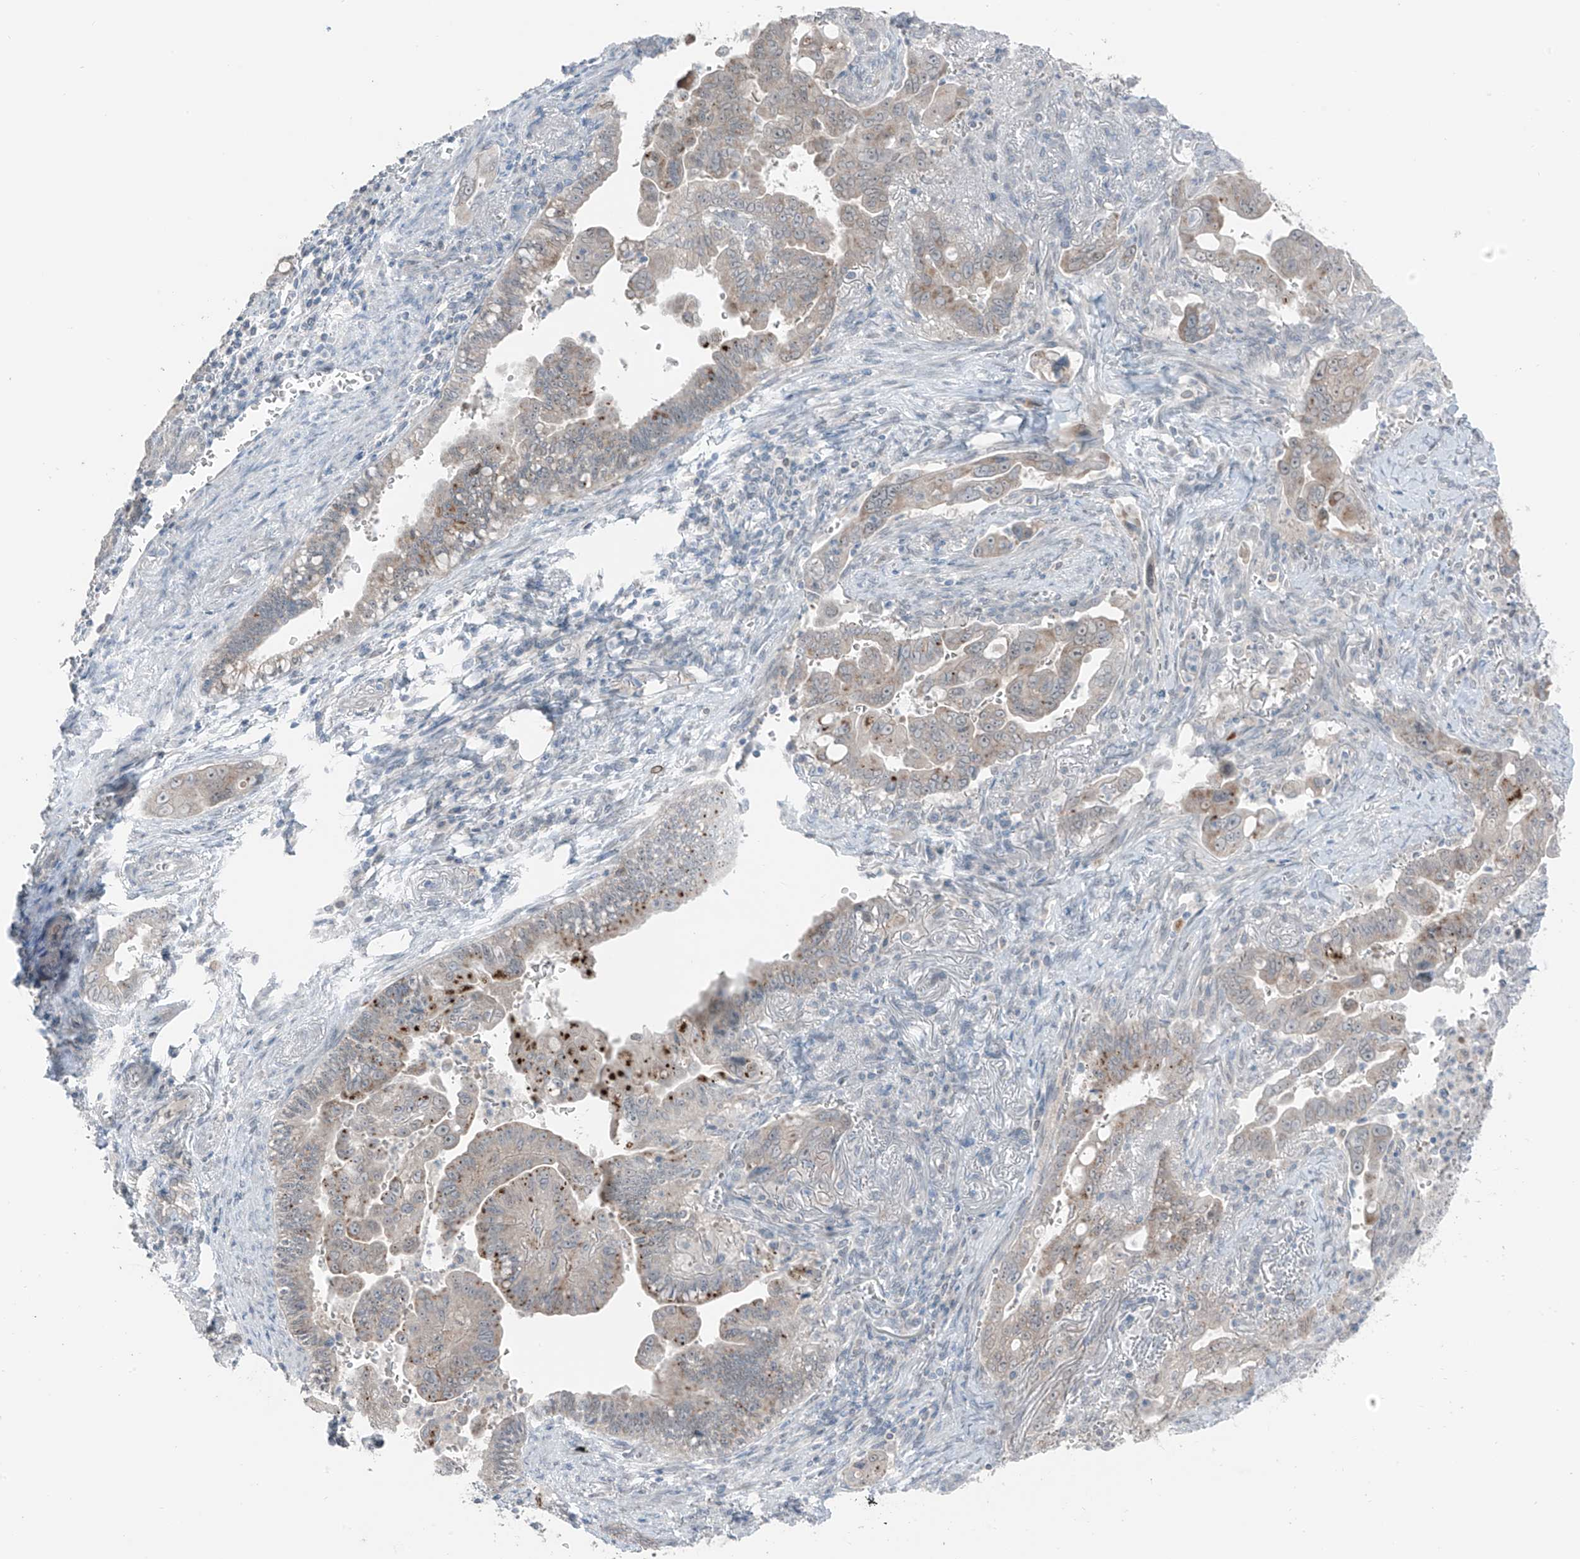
{"staining": {"intensity": "weak", "quantity": ">75%", "location": "cytoplasmic/membranous"}, "tissue": "pancreatic cancer", "cell_type": "Tumor cells", "image_type": "cancer", "snomed": [{"axis": "morphology", "description": "Adenocarcinoma, NOS"}, {"axis": "topography", "description": "Pancreas"}], "caption": "DAB immunohistochemical staining of human pancreatic cancer exhibits weak cytoplasmic/membranous protein expression in about >75% of tumor cells.", "gene": "PRDM6", "patient": {"sex": "male", "age": 70}}